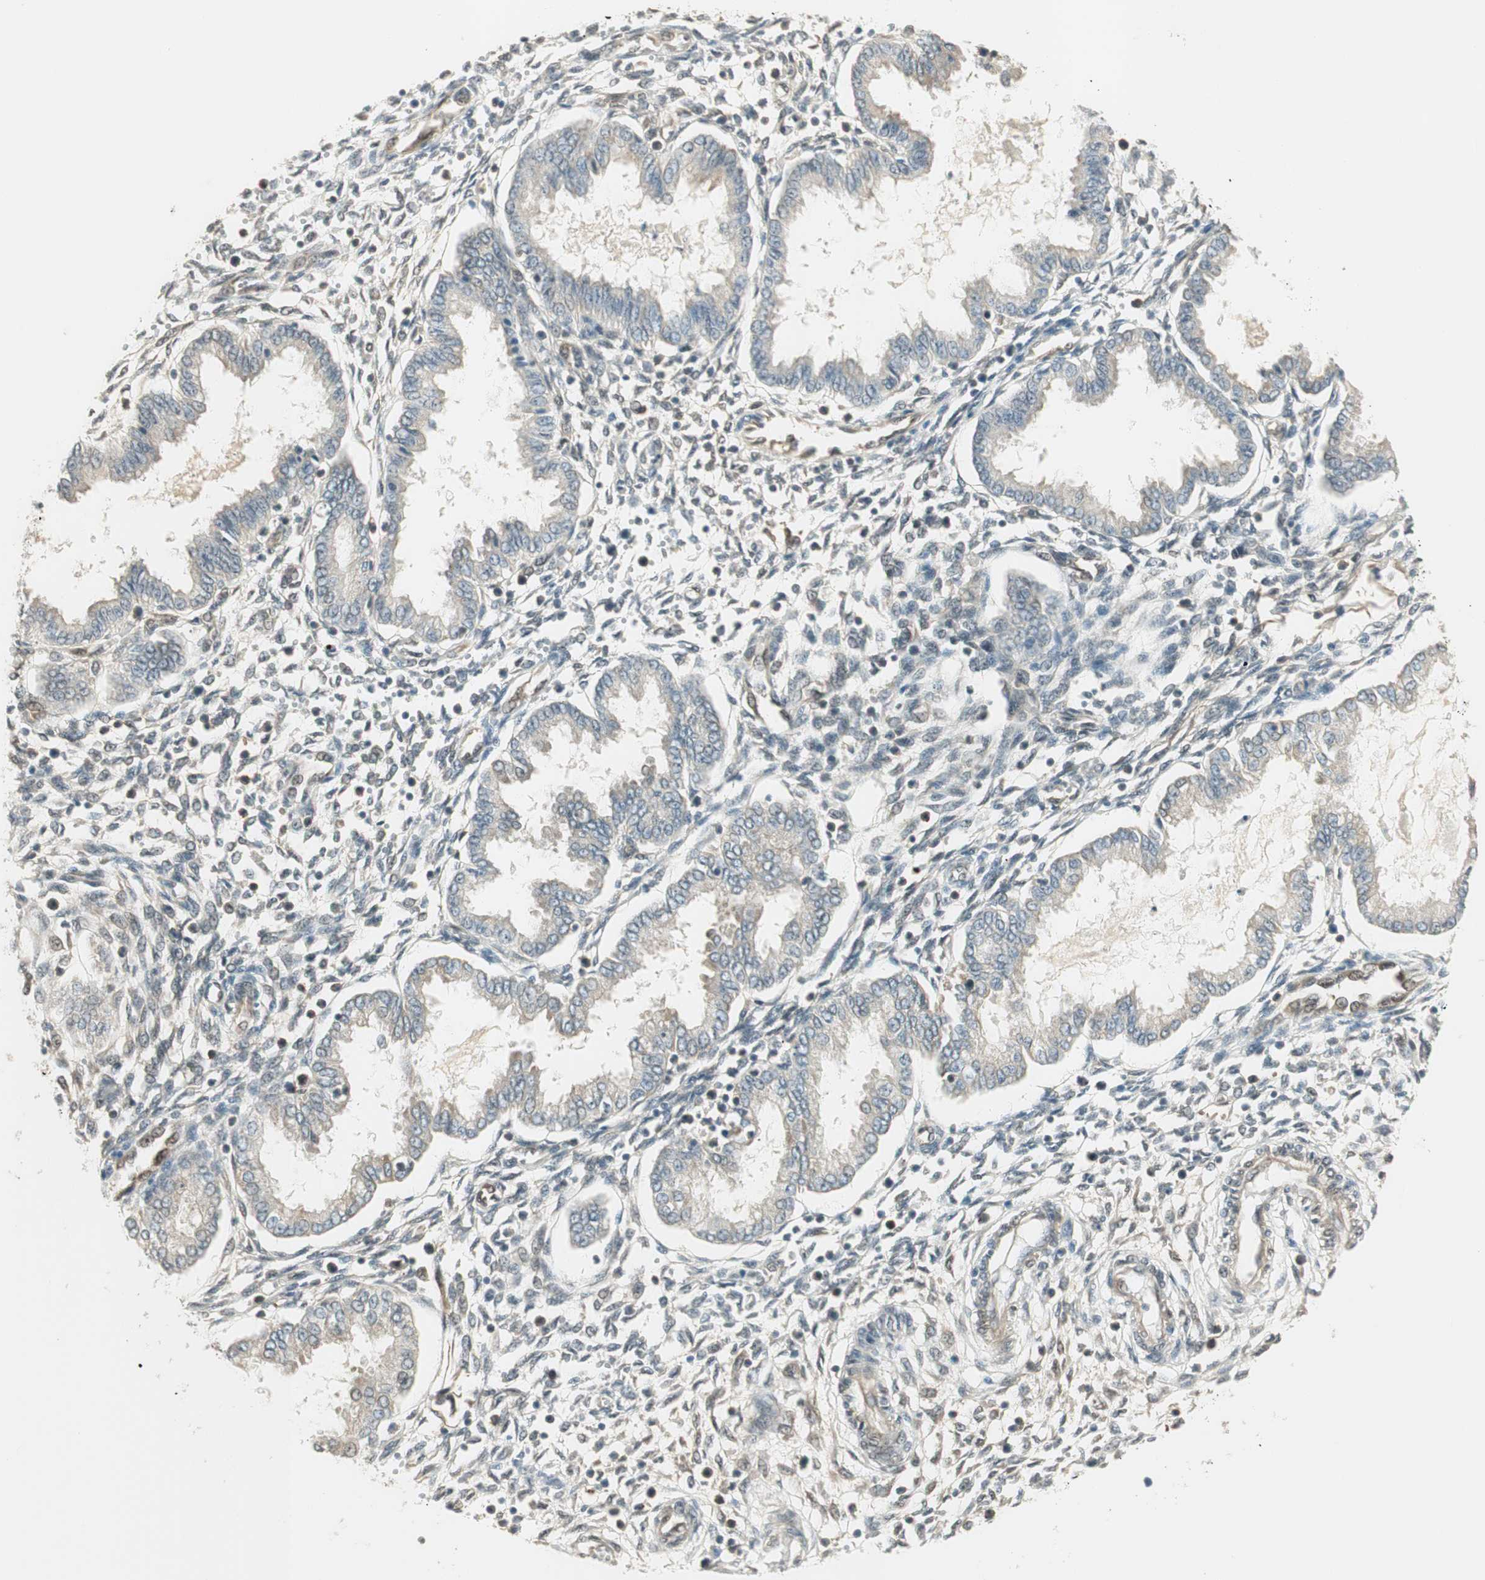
{"staining": {"intensity": "negative", "quantity": "none", "location": "none"}, "tissue": "endometrium", "cell_type": "Cells in endometrial stroma", "image_type": "normal", "snomed": [{"axis": "morphology", "description": "Normal tissue, NOS"}, {"axis": "topography", "description": "Endometrium"}], "caption": "Immunohistochemistry (IHC) of benign human endometrium shows no positivity in cells in endometrial stroma.", "gene": "IPO5", "patient": {"sex": "female", "age": 33}}